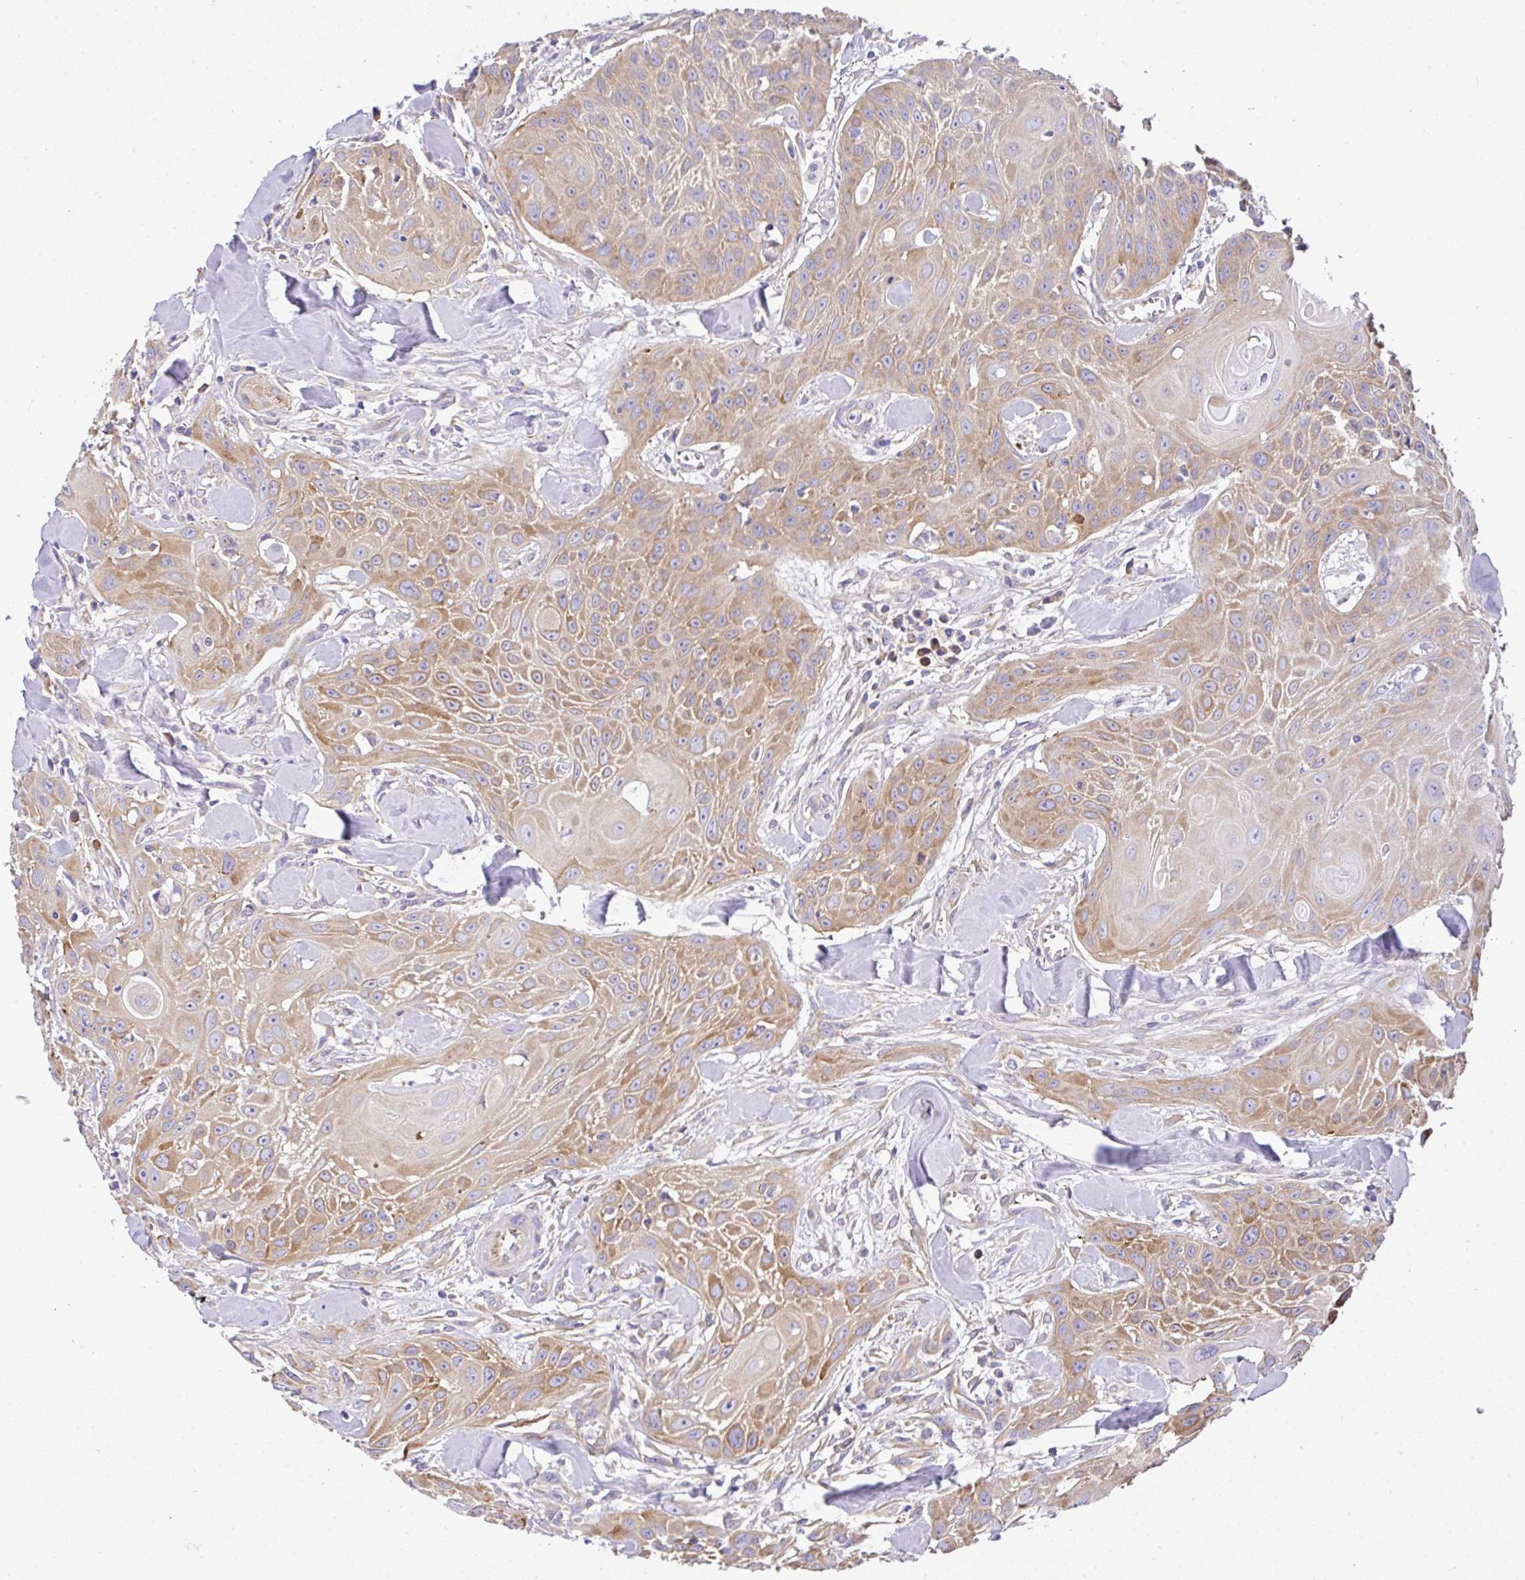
{"staining": {"intensity": "moderate", "quantity": "25%-75%", "location": "cytoplasmic/membranous"}, "tissue": "head and neck cancer", "cell_type": "Tumor cells", "image_type": "cancer", "snomed": [{"axis": "morphology", "description": "Squamous cell carcinoma, NOS"}, {"axis": "topography", "description": "Lymph node"}, {"axis": "topography", "description": "Salivary gland"}, {"axis": "topography", "description": "Head-Neck"}], "caption": "A micrograph of human head and neck cancer stained for a protein shows moderate cytoplasmic/membranous brown staining in tumor cells.", "gene": "GFPT2", "patient": {"sex": "female", "age": 74}}